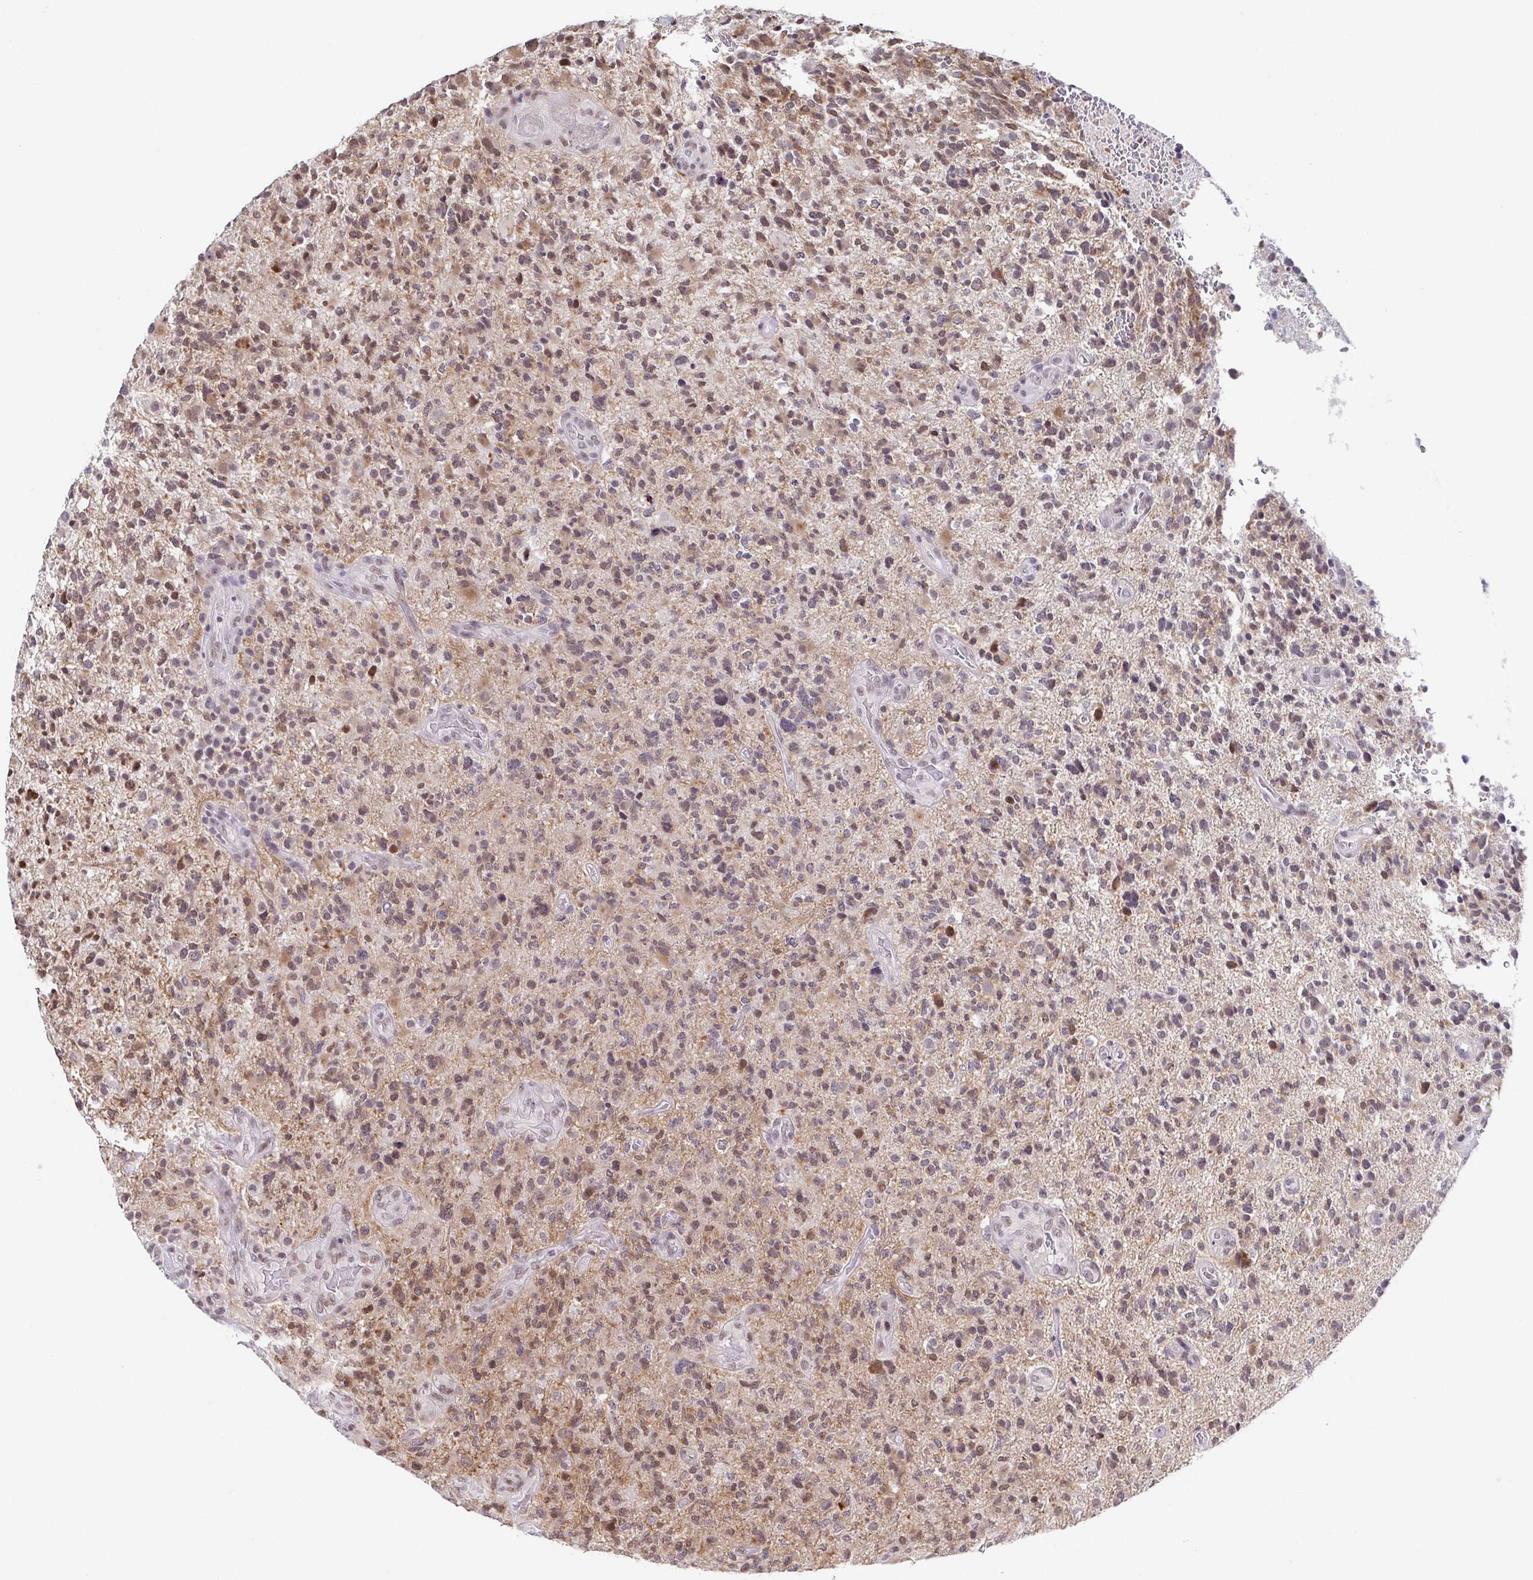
{"staining": {"intensity": "moderate", "quantity": "25%-75%", "location": "nuclear"}, "tissue": "glioma", "cell_type": "Tumor cells", "image_type": "cancer", "snomed": [{"axis": "morphology", "description": "Glioma, malignant, High grade"}, {"axis": "topography", "description": "Brain"}], "caption": "Tumor cells reveal medium levels of moderate nuclear expression in about 25%-75% of cells in human malignant high-grade glioma. The protein is stained brown, and the nuclei are stained in blue (DAB (3,3'-diaminobenzidine) IHC with brightfield microscopy, high magnification).", "gene": "SLC7A10", "patient": {"sex": "female", "age": 71}}